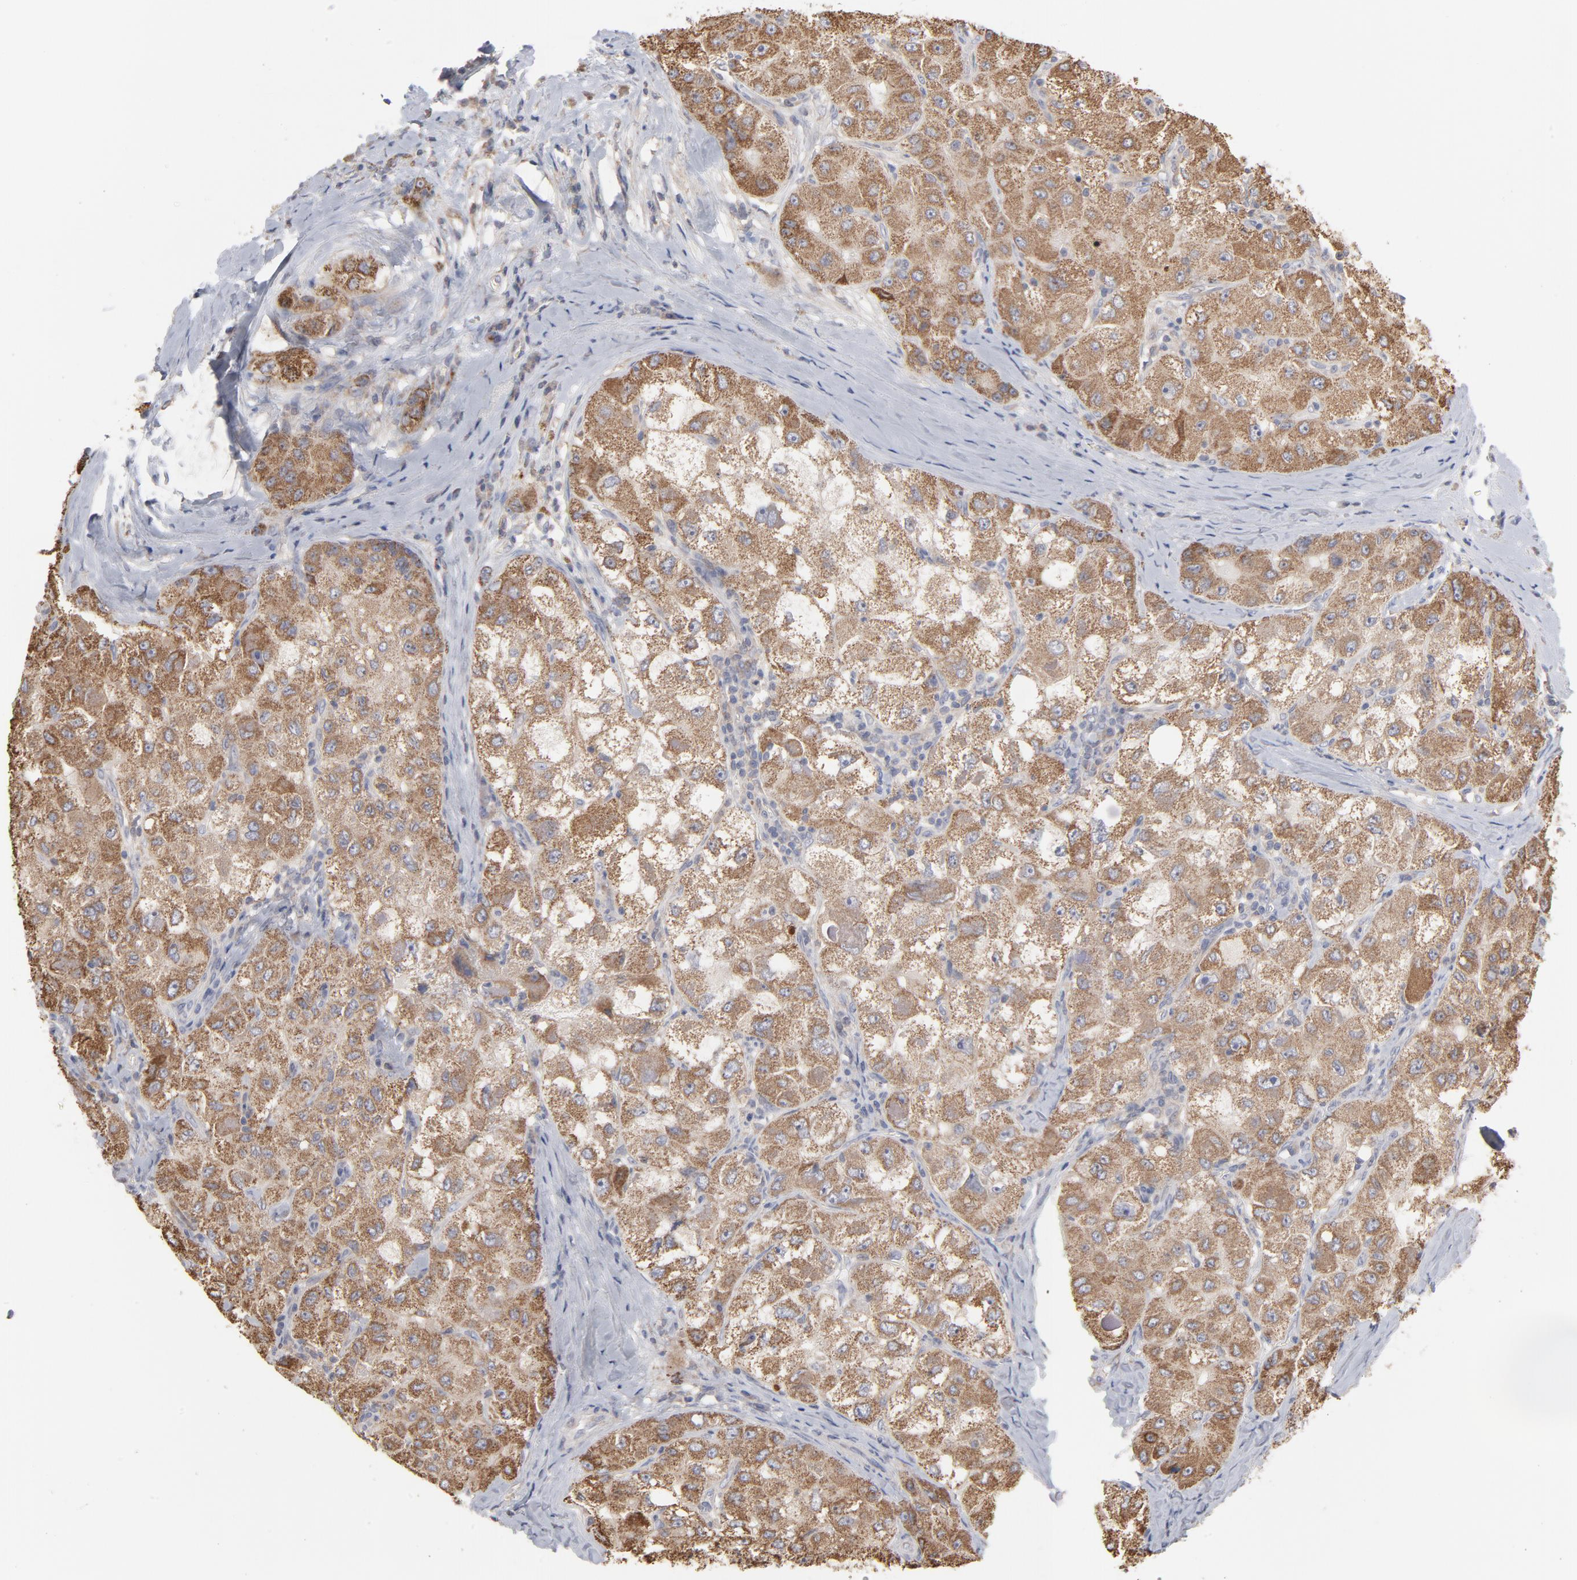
{"staining": {"intensity": "moderate", "quantity": ">75%", "location": "cytoplasmic/membranous"}, "tissue": "liver cancer", "cell_type": "Tumor cells", "image_type": "cancer", "snomed": [{"axis": "morphology", "description": "Carcinoma, Hepatocellular, NOS"}, {"axis": "topography", "description": "Liver"}], "caption": "Human liver cancer (hepatocellular carcinoma) stained with a brown dye reveals moderate cytoplasmic/membranous positive staining in approximately >75% of tumor cells.", "gene": "PPFIBP2", "patient": {"sex": "male", "age": 80}}